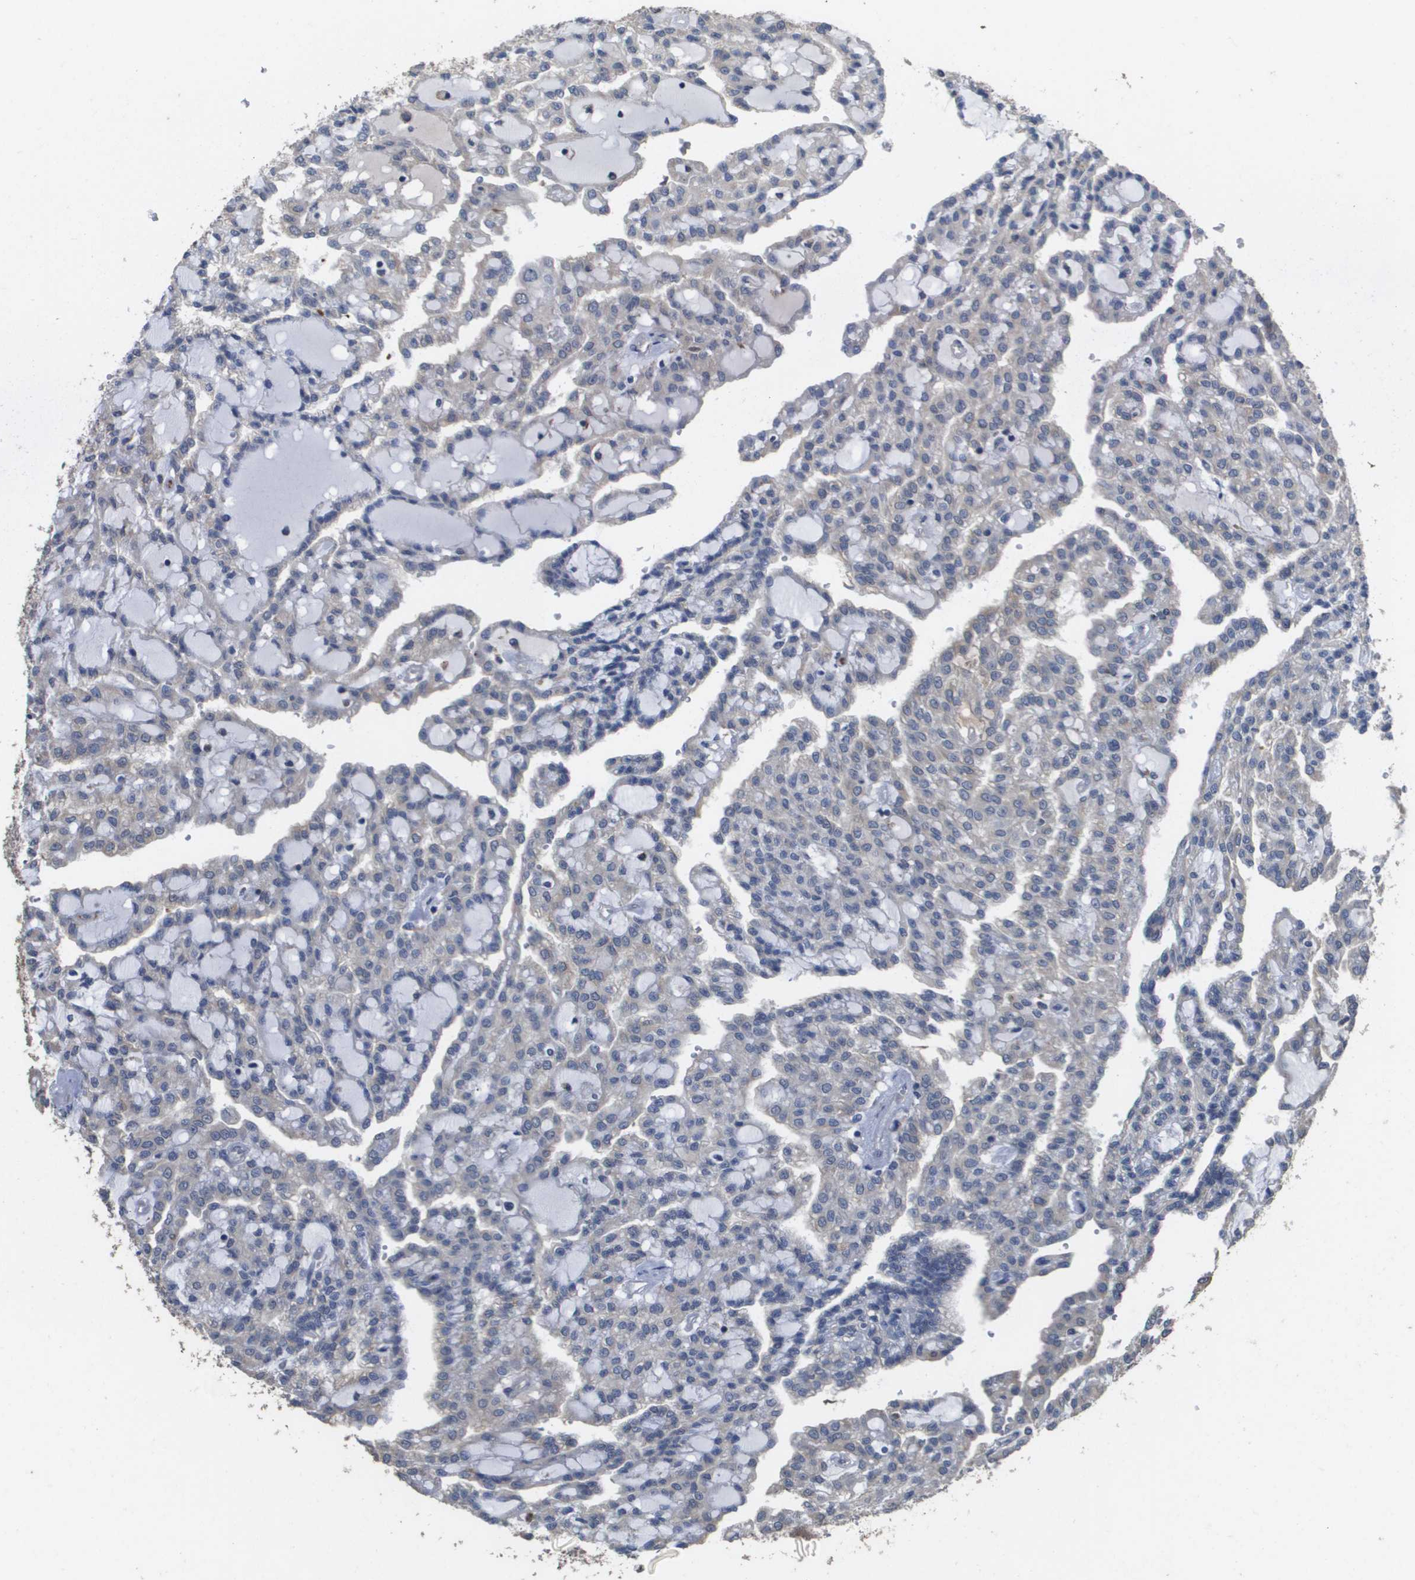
{"staining": {"intensity": "negative", "quantity": "none", "location": "none"}, "tissue": "renal cancer", "cell_type": "Tumor cells", "image_type": "cancer", "snomed": [{"axis": "morphology", "description": "Adenocarcinoma, NOS"}, {"axis": "topography", "description": "Kidney"}], "caption": "An immunohistochemistry (IHC) image of adenocarcinoma (renal) is shown. There is no staining in tumor cells of adenocarcinoma (renal). (Stains: DAB IHC with hematoxylin counter stain, Microscopy: brightfield microscopy at high magnification).", "gene": "RAB27B", "patient": {"sex": "male", "age": 63}}